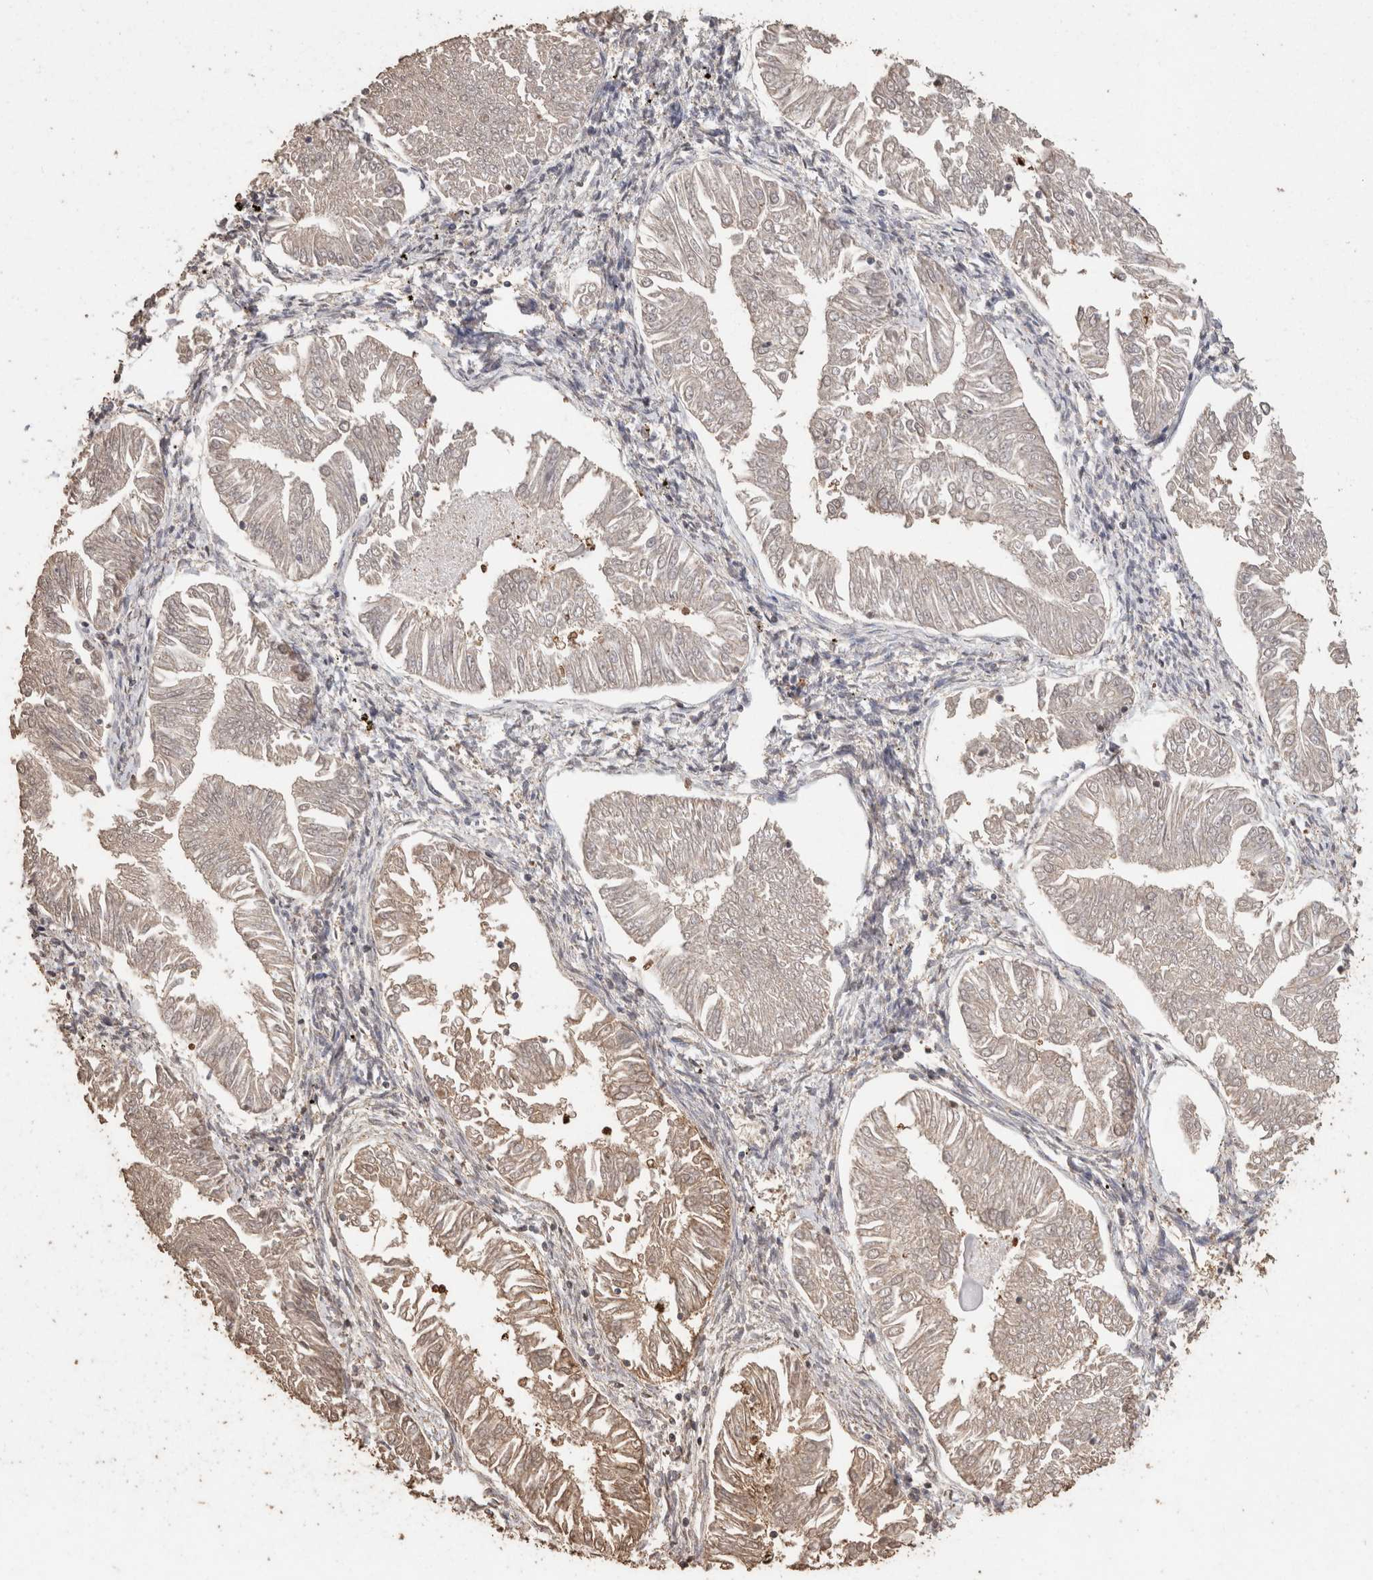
{"staining": {"intensity": "weak", "quantity": "<25%", "location": "cytoplasmic/membranous"}, "tissue": "endometrial cancer", "cell_type": "Tumor cells", "image_type": "cancer", "snomed": [{"axis": "morphology", "description": "Adenocarcinoma, NOS"}, {"axis": "topography", "description": "Endometrium"}], "caption": "An image of human adenocarcinoma (endometrial) is negative for staining in tumor cells.", "gene": "CX3CL1", "patient": {"sex": "female", "age": 53}}